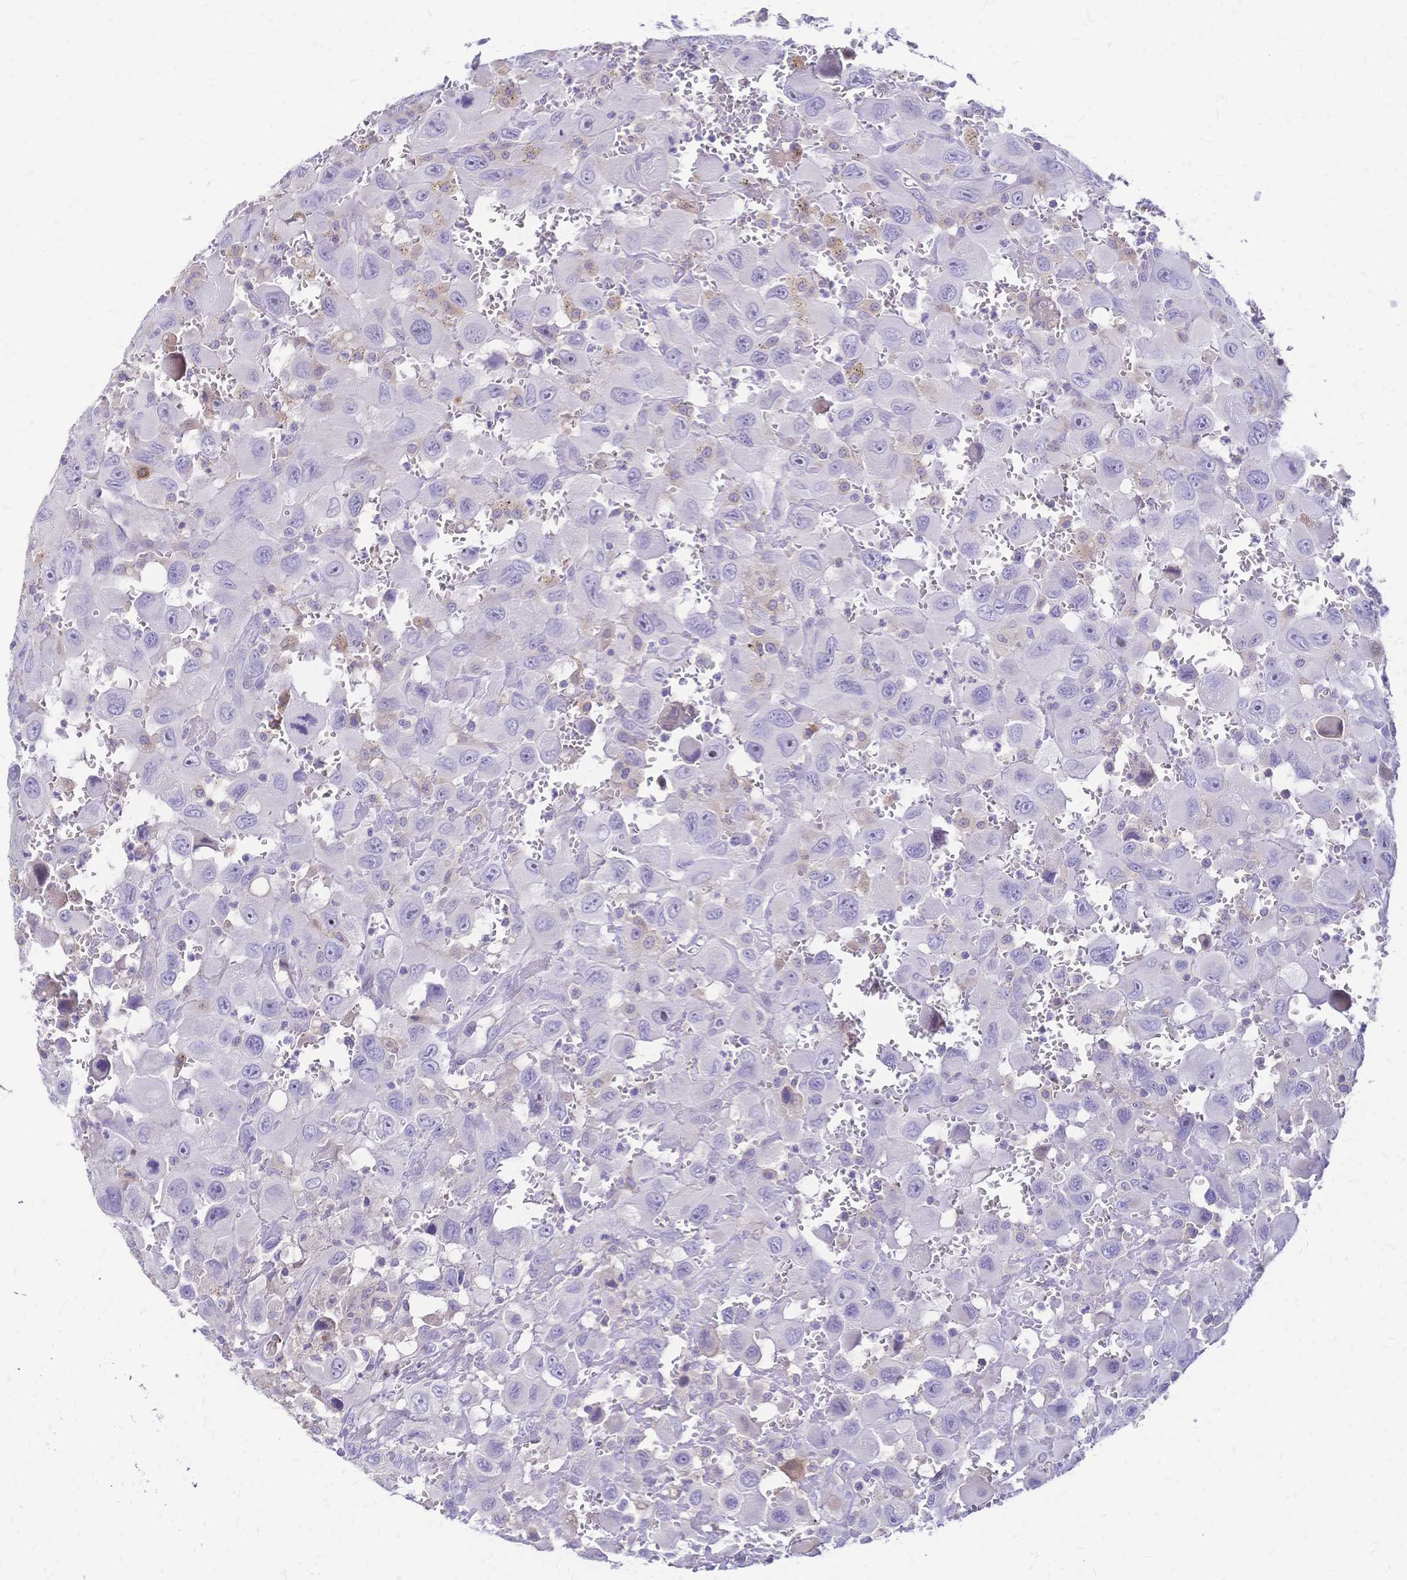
{"staining": {"intensity": "negative", "quantity": "none", "location": "none"}, "tissue": "head and neck cancer", "cell_type": "Tumor cells", "image_type": "cancer", "snomed": [{"axis": "morphology", "description": "Squamous cell carcinoma, NOS"}, {"axis": "morphology", "description": "Squamous cell carcinoma, metastatic, NOS"}, {"axis": "topography", "description": "Oral tissue"}, {"axis": "topography", "description": "Head-Neck"}], "caption": "High magnification brightfield microscopy of metastatic squamous cell carcinoma (head and neck) stained with DAB (3,3'-diaminobenzidine) (brown) and counterstained with hematoxylin (blue): tumor cells show no significant positivity. The staining was performed using DAB to visualize the protein expression in brown, while the nuclei were stained in blue with hematoxylin (Magnification: 20x).", "gene": "IL2RA", "patient": {"sex": "female", "age": 85}}